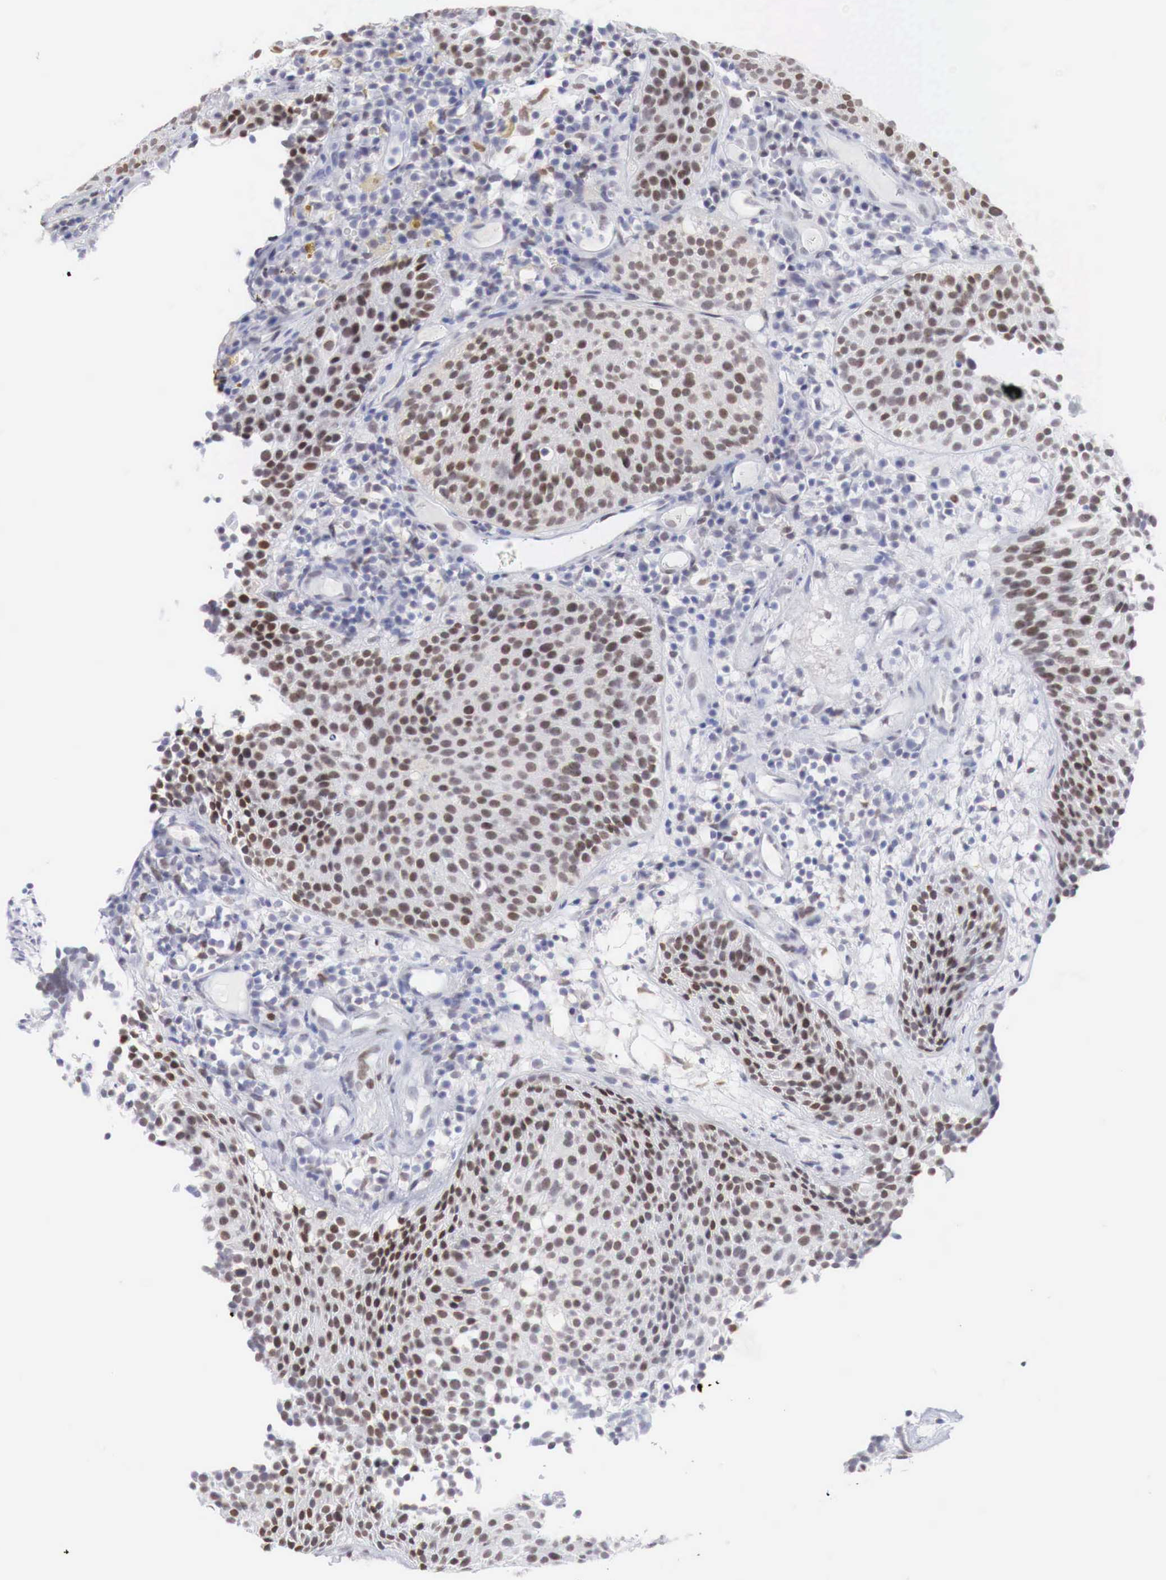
{"staining": {"intensity": "moderate", "quantity": ">75%", "location": "nuclear"}, "tissue": "urothelial cancer", "cell_type": "Tumor cells", "image_type": "cancer", "snomed": [{"axis": "morphology", "description": "Urothelial carcinoma, Low grade"}, {"axis": "topography", "description": "Urinary bladder"}], "caption": "Tumor cells display medium levels of moderate nuclear positivity in about >75% of cells in urothelial carcinoma (low-grade). The staining is performed using DAB (3,3'-diaminobenzidine) brown chromogen to label protein expression. The nuclei are counter-stained blue using hematoxylin.", "gene": "FOXP2", "patient": {"sex": "male", "age": 85}}